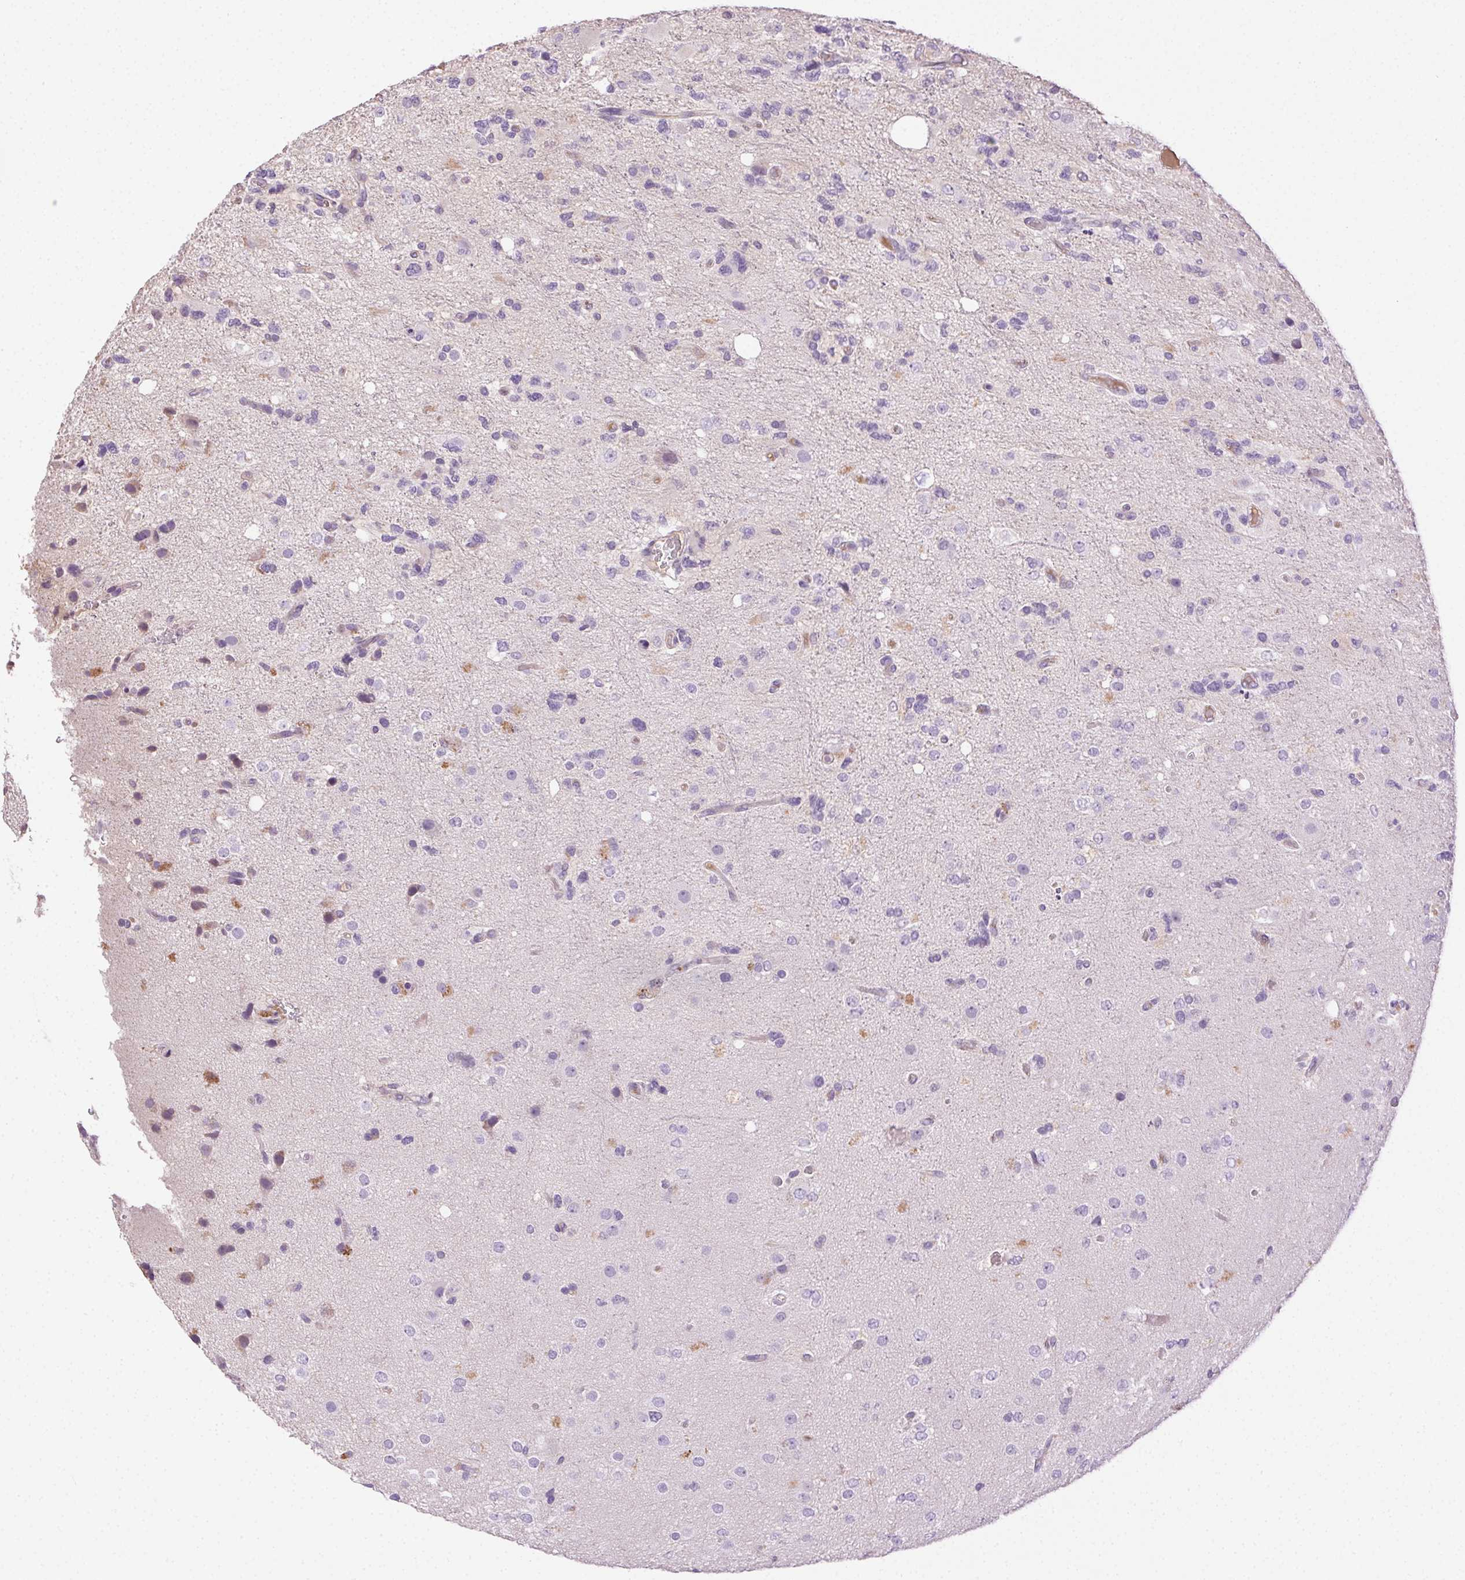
{"staining": {"intensity": "weak", "quantity": "<25%", "location": "cytoplasmic/membranous"}, "tissue": "glioma", "cell_type": "Tumor cells", "image_type": "cancer", "snomed": [{"axis": "morphology", "description": "Glioma, malignant, High grade"}, {"axis": "topography", "description": "Brain"}], "caption": "The photomicrograph reveals no staining of tumor cells in malignant high-grade glioma. Brightfield microscopy of IHC stained with DAB (brown) and hematoxylin (blue), captured at high magnification.", "gene": "BPIFB2", "patient": {"sex": "female", "age": 71}}